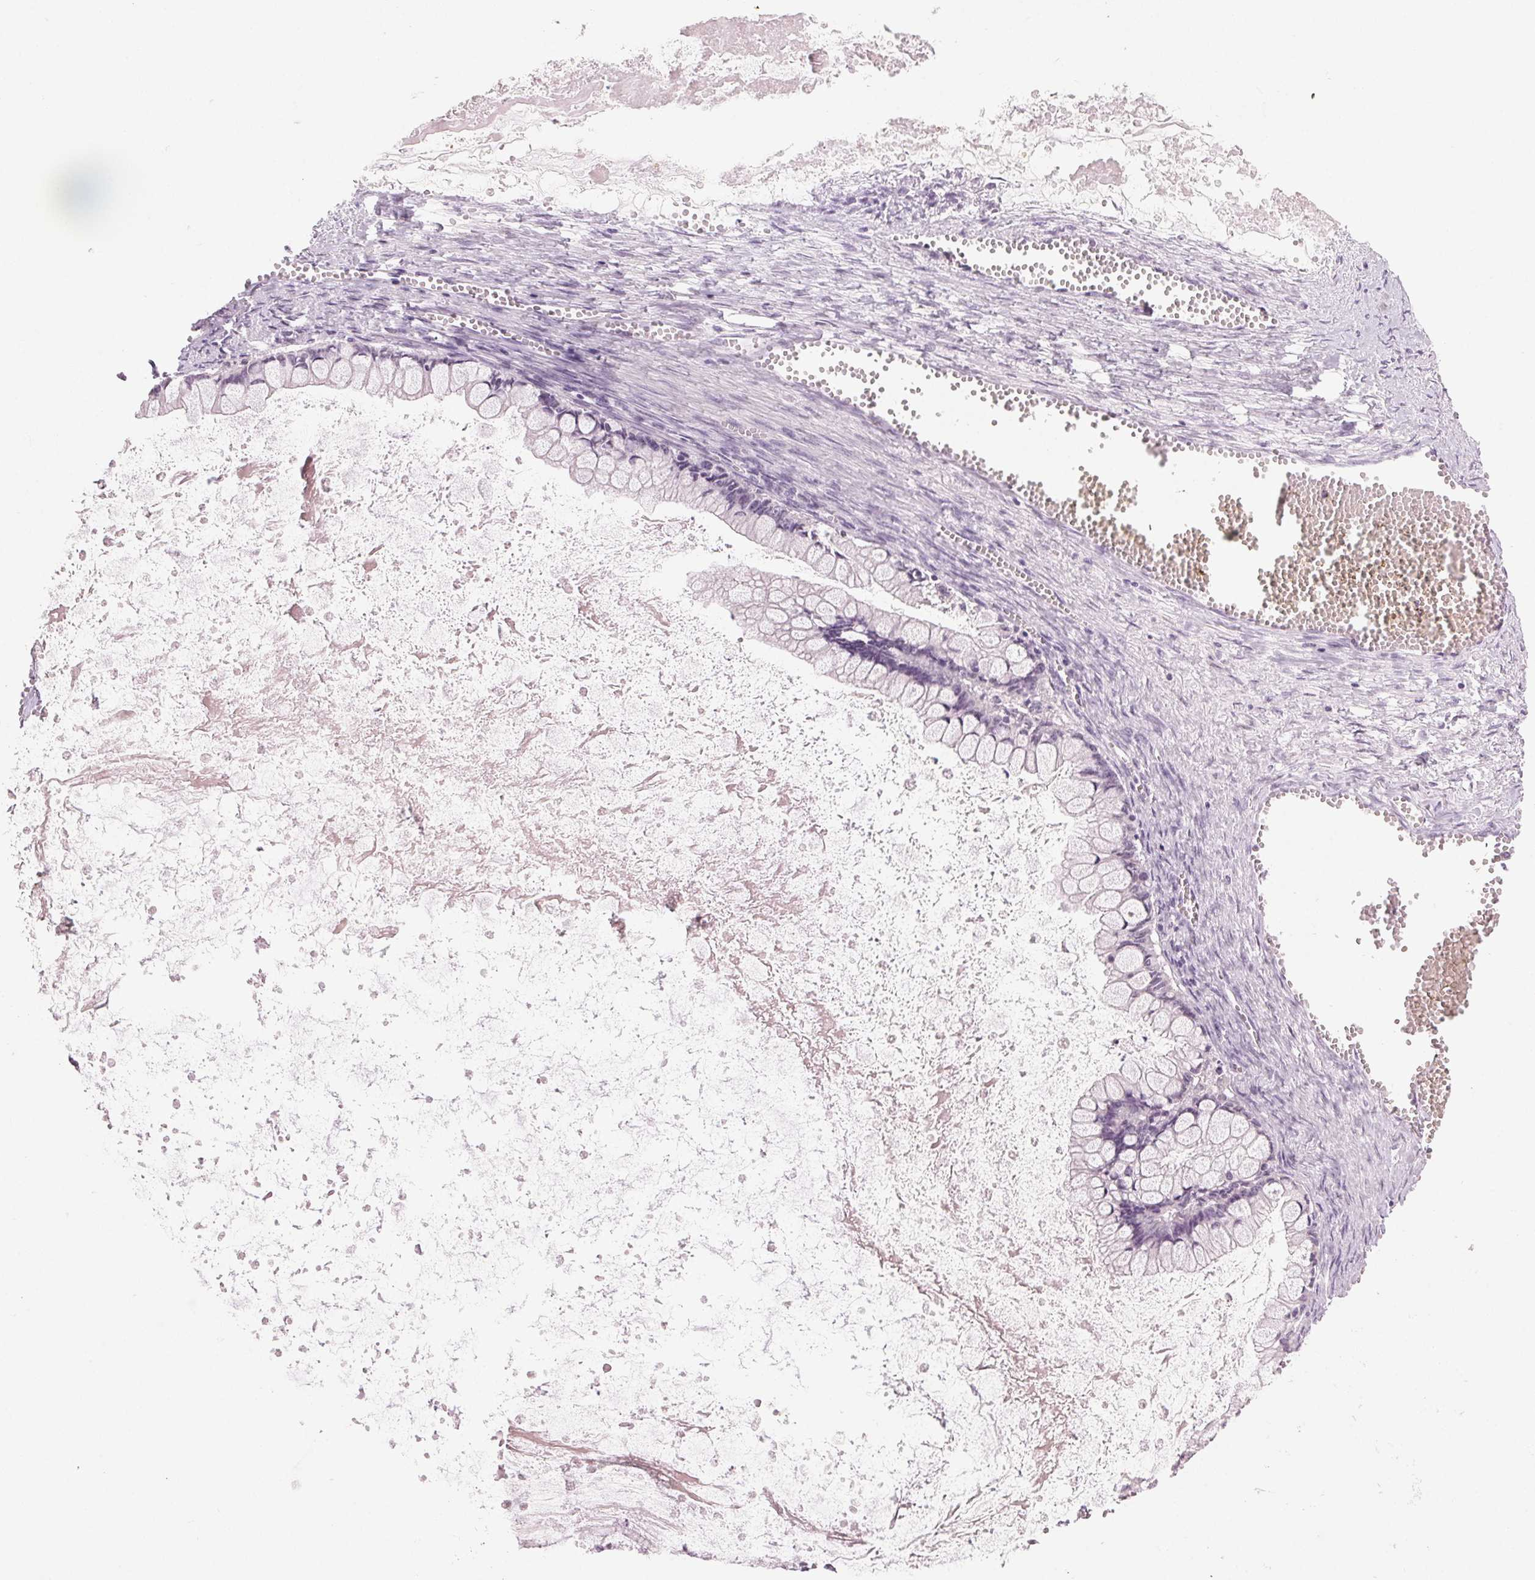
{"staining": {"intensity": "negative", "quantity": "none", "location": "none"}, "tissue": "ovarian cancer", "cell_type": "Tumor cells", "image_type": "cancer", "snomed": [{"axis": "morphology", "description": "Cystadenocarcinoma, mucinous, NOS"}, {"axis": "topography", "description": "Ovary"}], "caption": "This is an IHC image of mucinous cystadenocarcinoma (ovarian). There is no staining in tumor cells.", "gene": "MPO", "patient": {"sex": "female", "age": 67}}